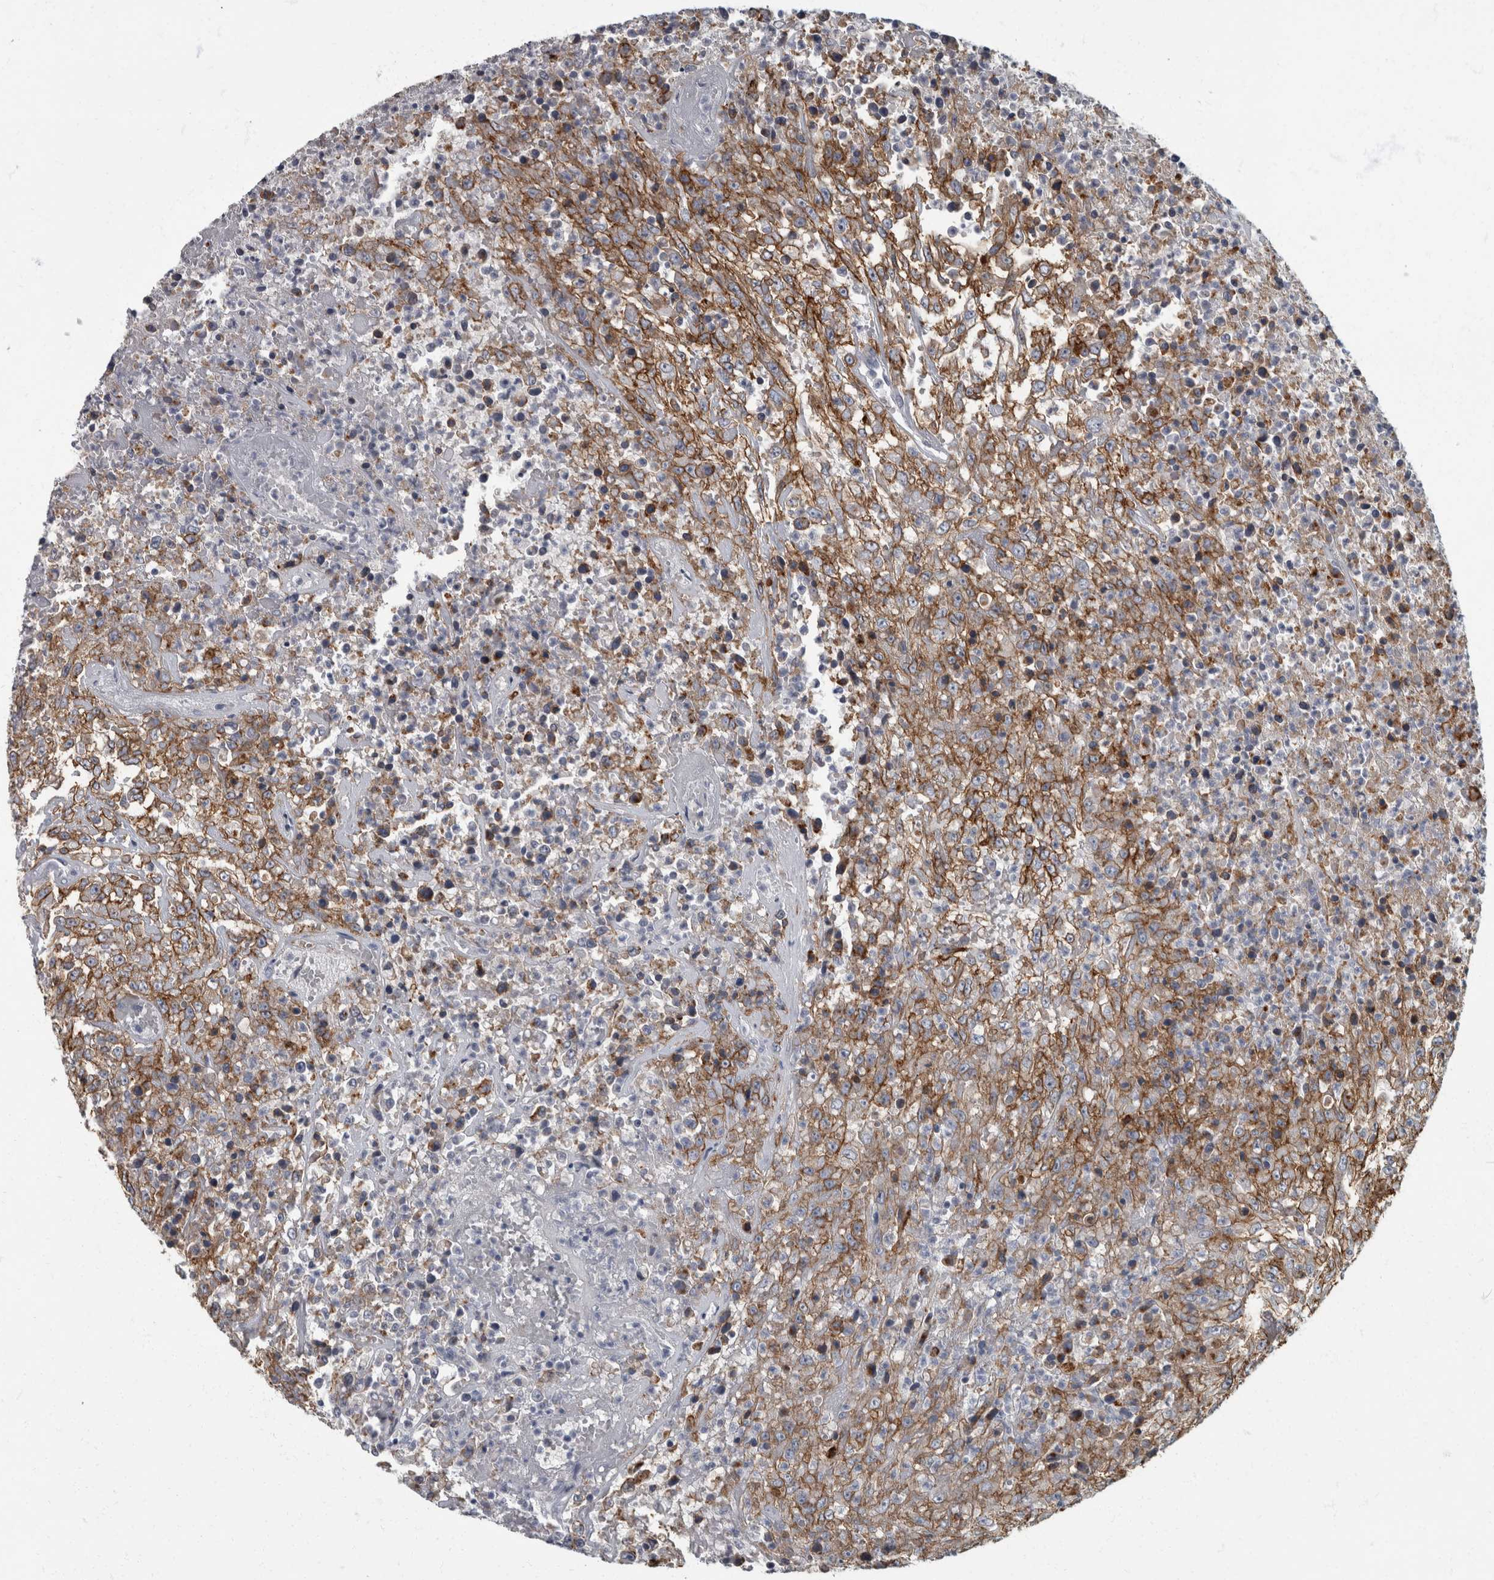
{"staining": {"intensity": "moderate", "quantity": ">75%", "location": "cytoplasmic/membranous"}, "tissue": "urothelial cancer", "cell_type": "Tumor cells", "image_type": "cancer", "snomed": [{"axis": "morphology", "description": "Urothelial carcinoma, High grade"}, {"axis": "topography", "description": "Urinary bladder"}], "caption": "Moderate cytoplasmic/membranous expression for a protein is present in about >75% of tumor cells of urothelial cancer using immunohistochemistry (IHC).", "gene": "DSG2", "patient": {"sex": "male", "age": 46}}